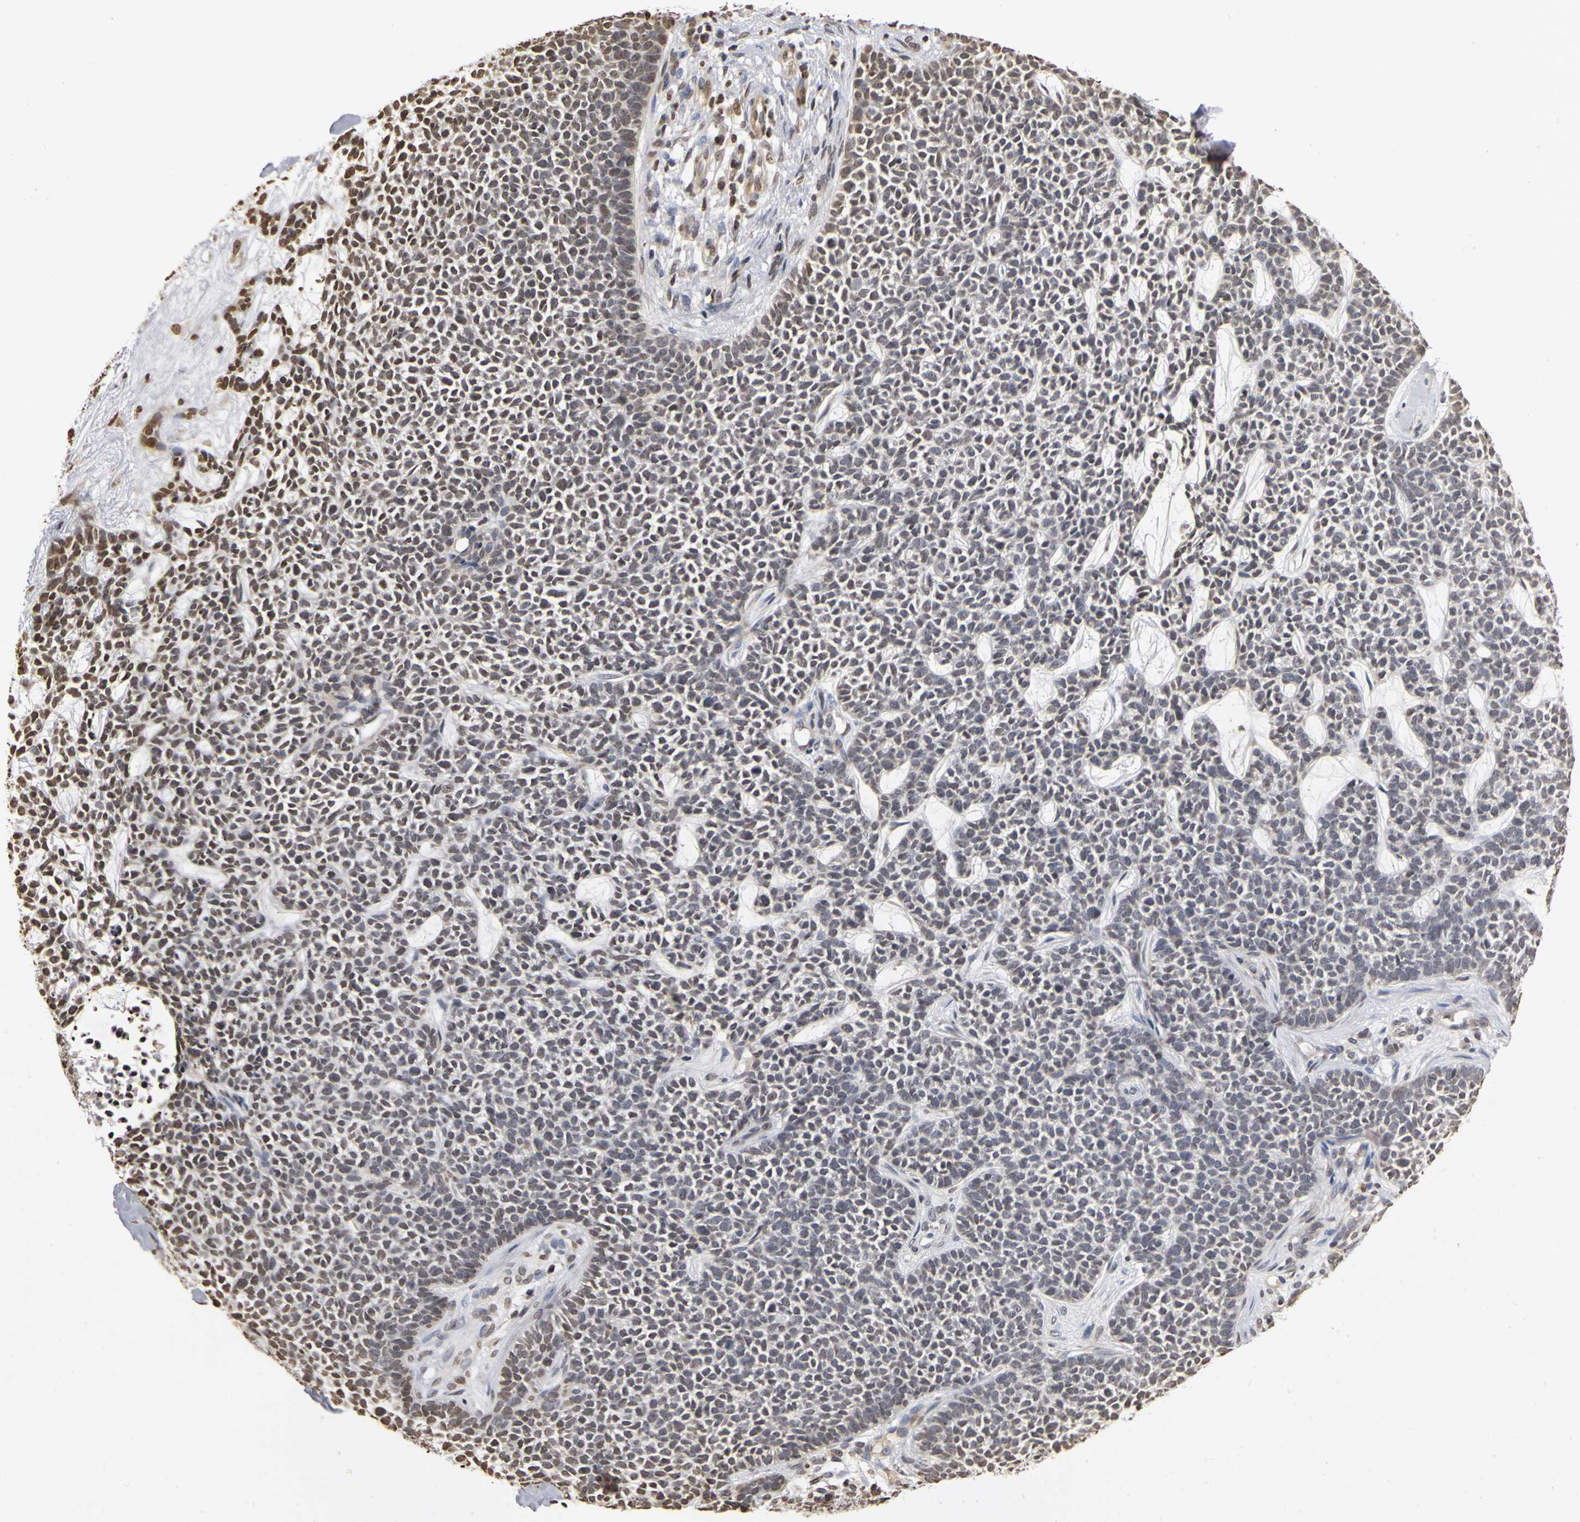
{"staining": {"intensity": "weak", "quantity": "25%-75%", "location": "nuclear"}, "tissue": "skin cancer", "cell_type": "Tumor cells", "image_type": "cancer", "snomed": [{"axis": "morphology", "description": "Basal cell carcinoma"}, {"axis": "topography", "description": "Skin"}], "caption": "Immunohistochemical staining of skin cancer shows weak nuclear protein positivity in about 25%-75% of tumor cells.", "gene": "ERCC2", "patient": {"sex": "female", "age": 84}}